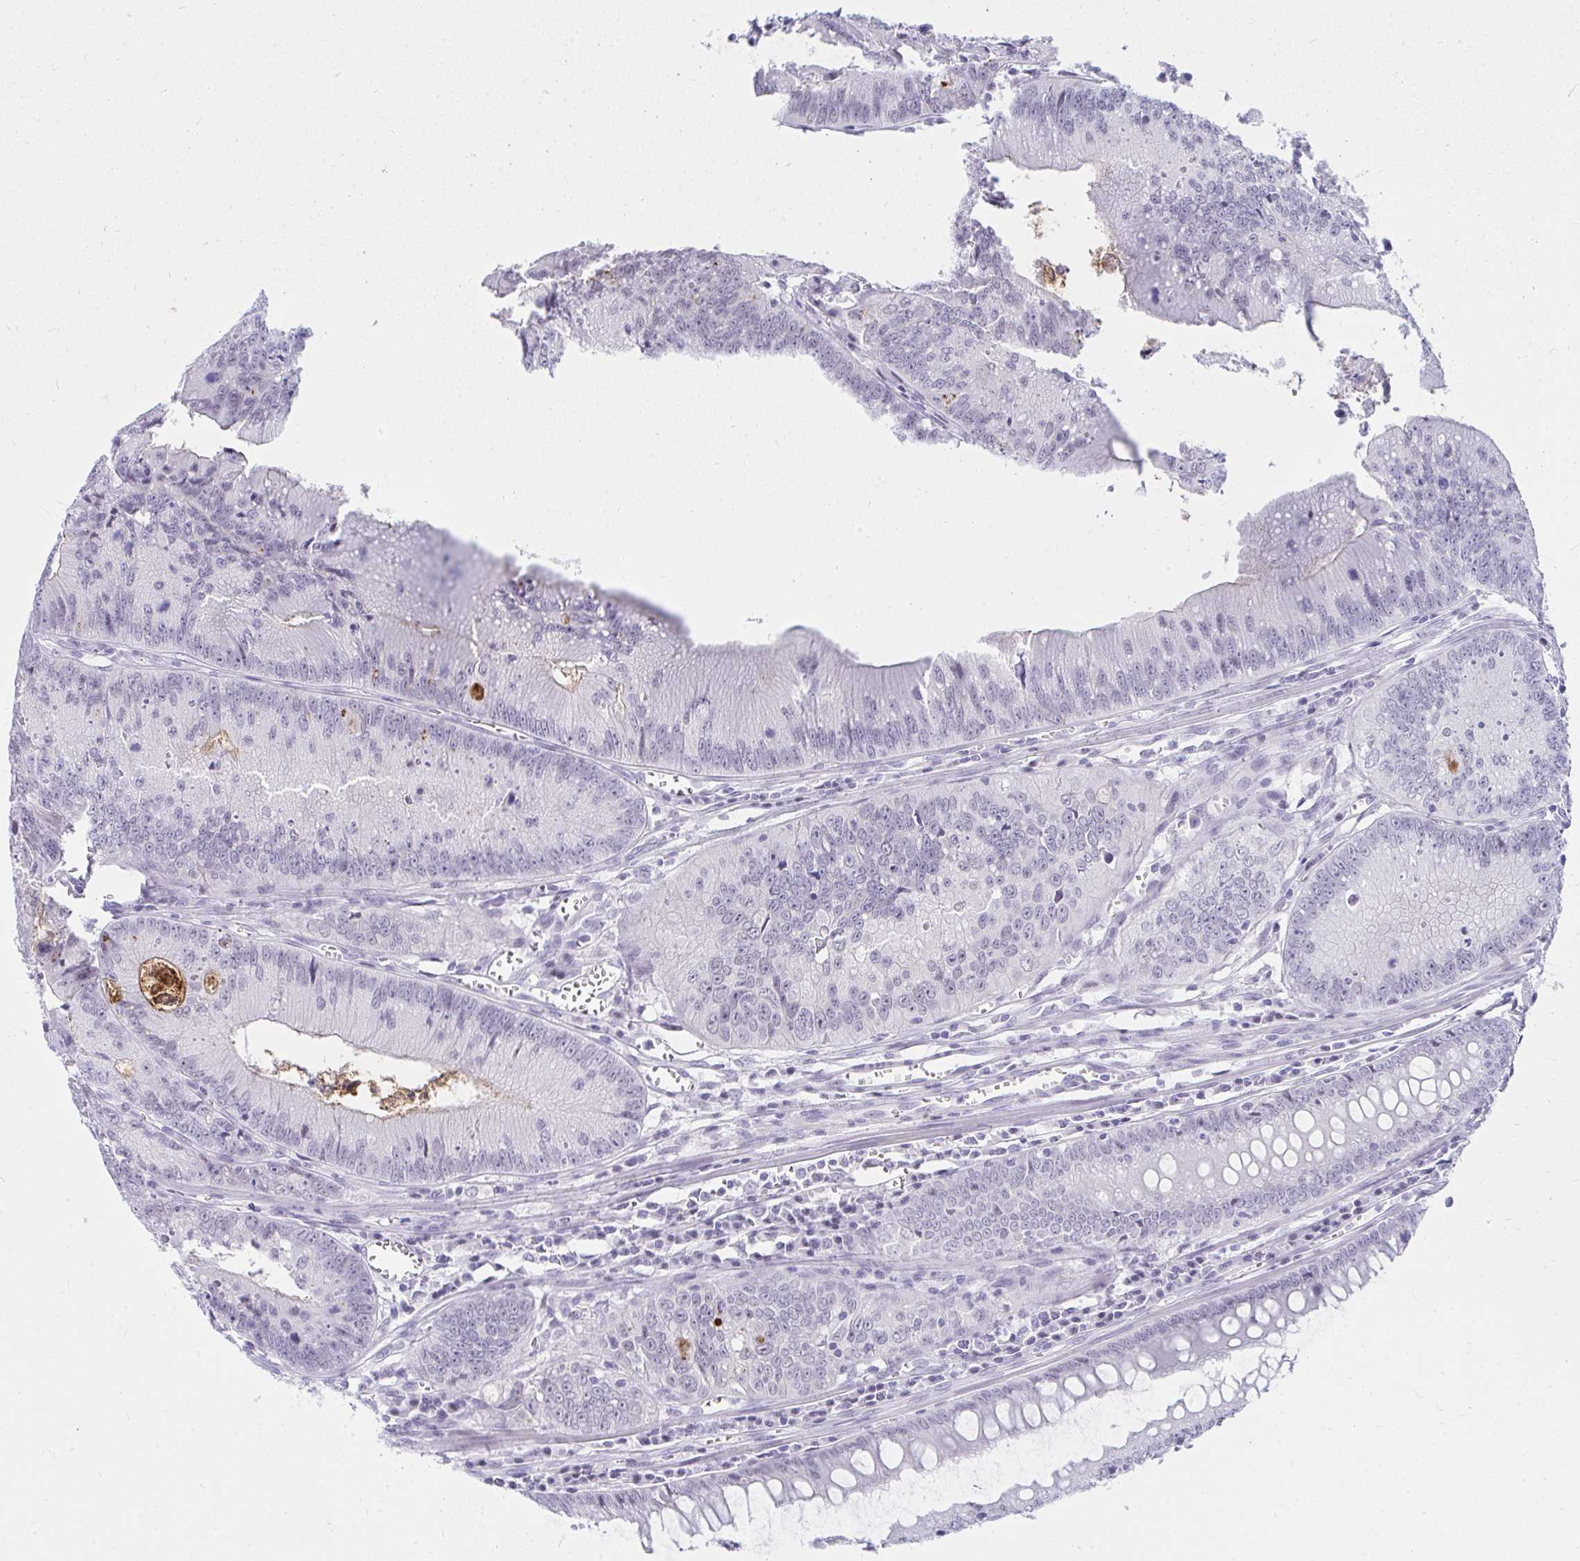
{"staining": {"intensity": "negative", "quantity": "none", "location": "none"}, "tissue": "colorectal cancer", "cell_type": "Tumor cells", "image_type": "cancer", "snomed": [{"axis": "morphology", "description": "Adenocarcinoma, NOS"}, {"axis": "topography", "description": "Rectum"}], "caption": "The image exhibits no significant positivity in tumor cells of colorectal adenocarcinoma.", "gene": "OR5F1", "patient": {"sex": "female", "age": 81}}